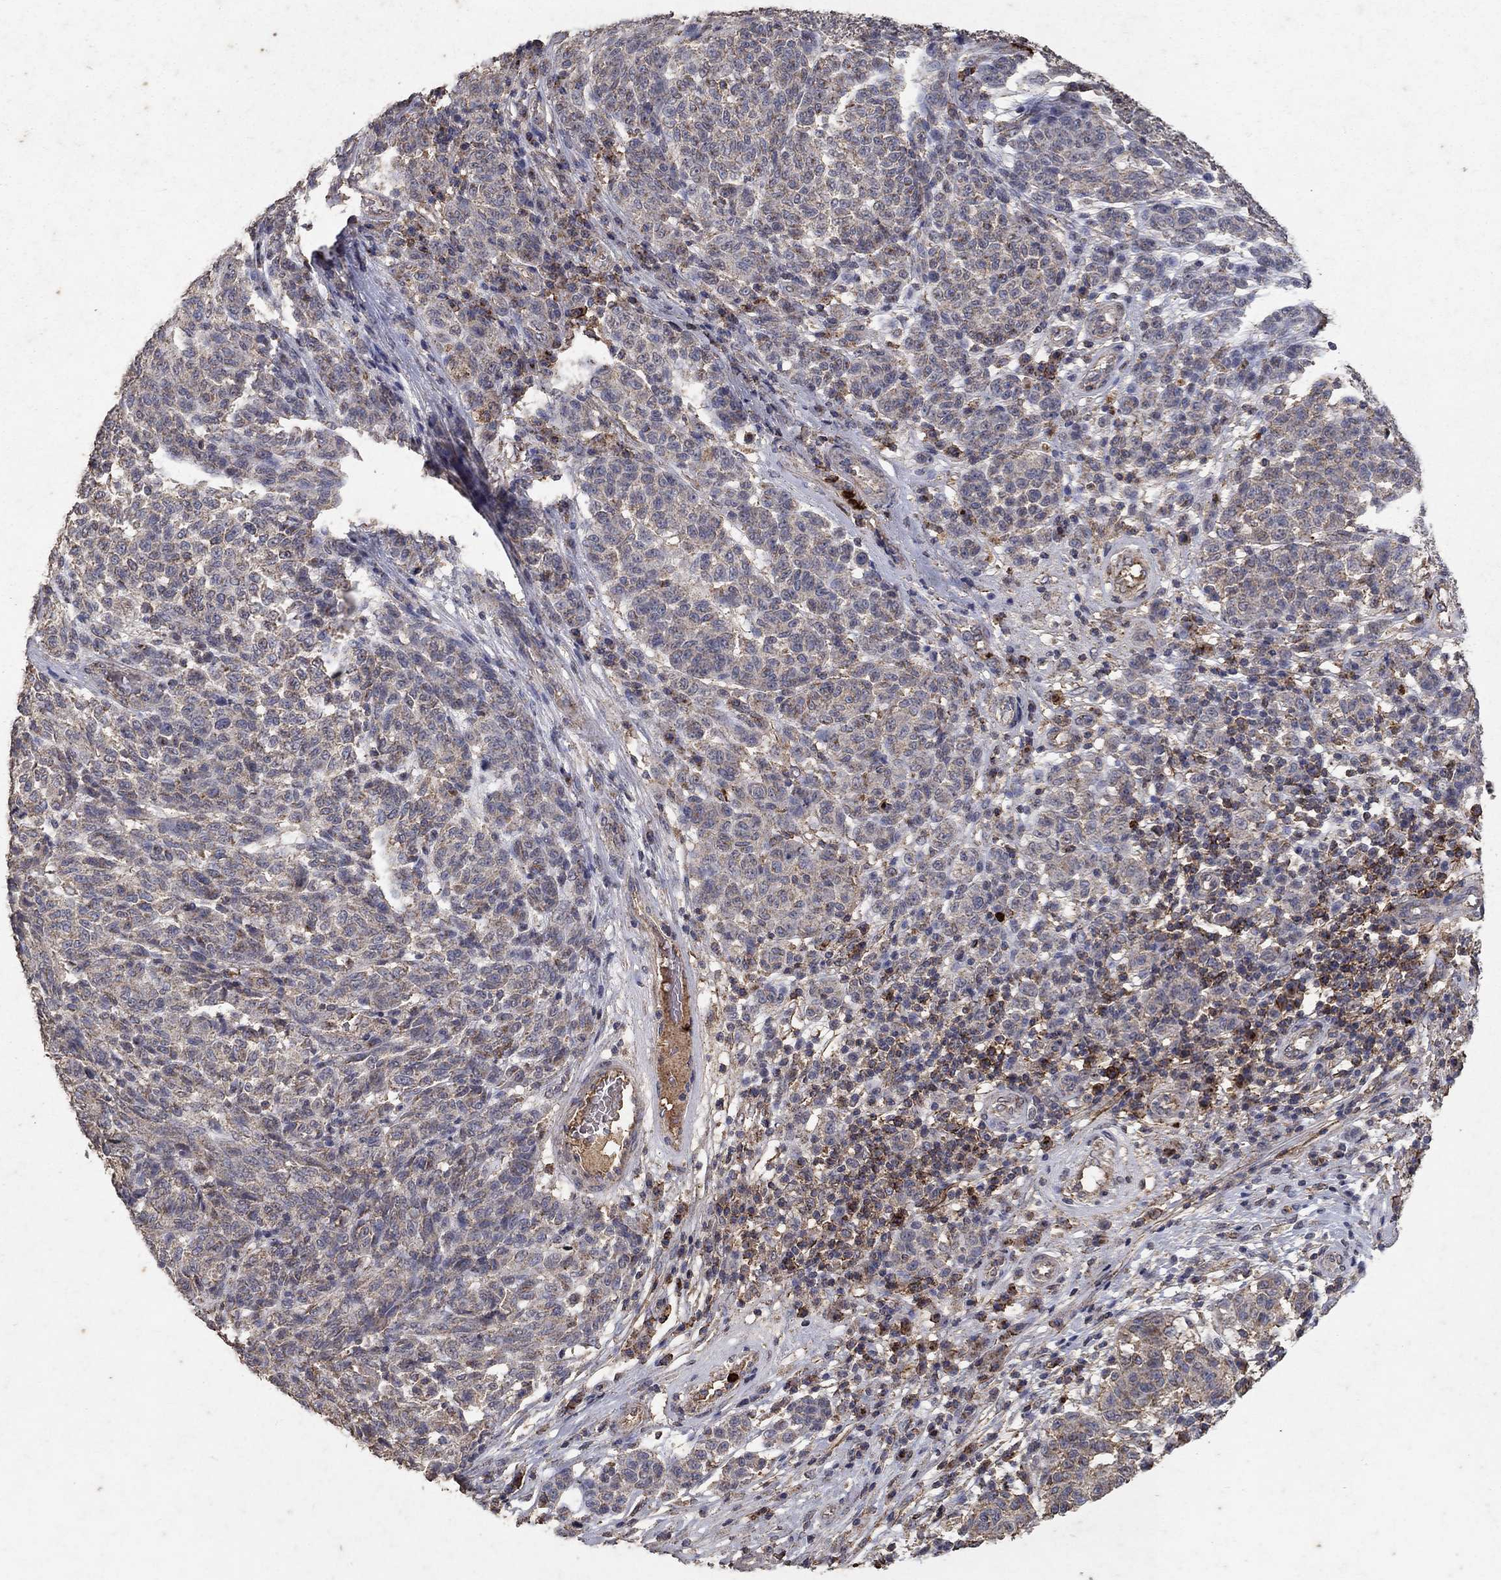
{"staining": {"intensity": "weak", "quantity": "25%-75%", "location": "cytoplasmic/membranous"}, "tissue": "melanoma", "cell_type": "Tumor cells", "image_type": "cancer", "snomed": [{"axis": "morphology", "description": "Malignant melanoma, NOS"}, {"axis": "topography", "description": "Skin"}], "caption": "IHC staining of melanoma, which displays low levels of weak cytoplasmic/membranous positivity in approximately 25%-75% of tumor cells indicating weak cytoplasmic/membranous protein staining. The staining was performed using DAB (3,3'-diaminobenzidine) (brown) for protein detection and nuclei were counterstained in hematoxylin (blue).", "gene": "CD24", "patient": {"sex": "male", "age": 59}}